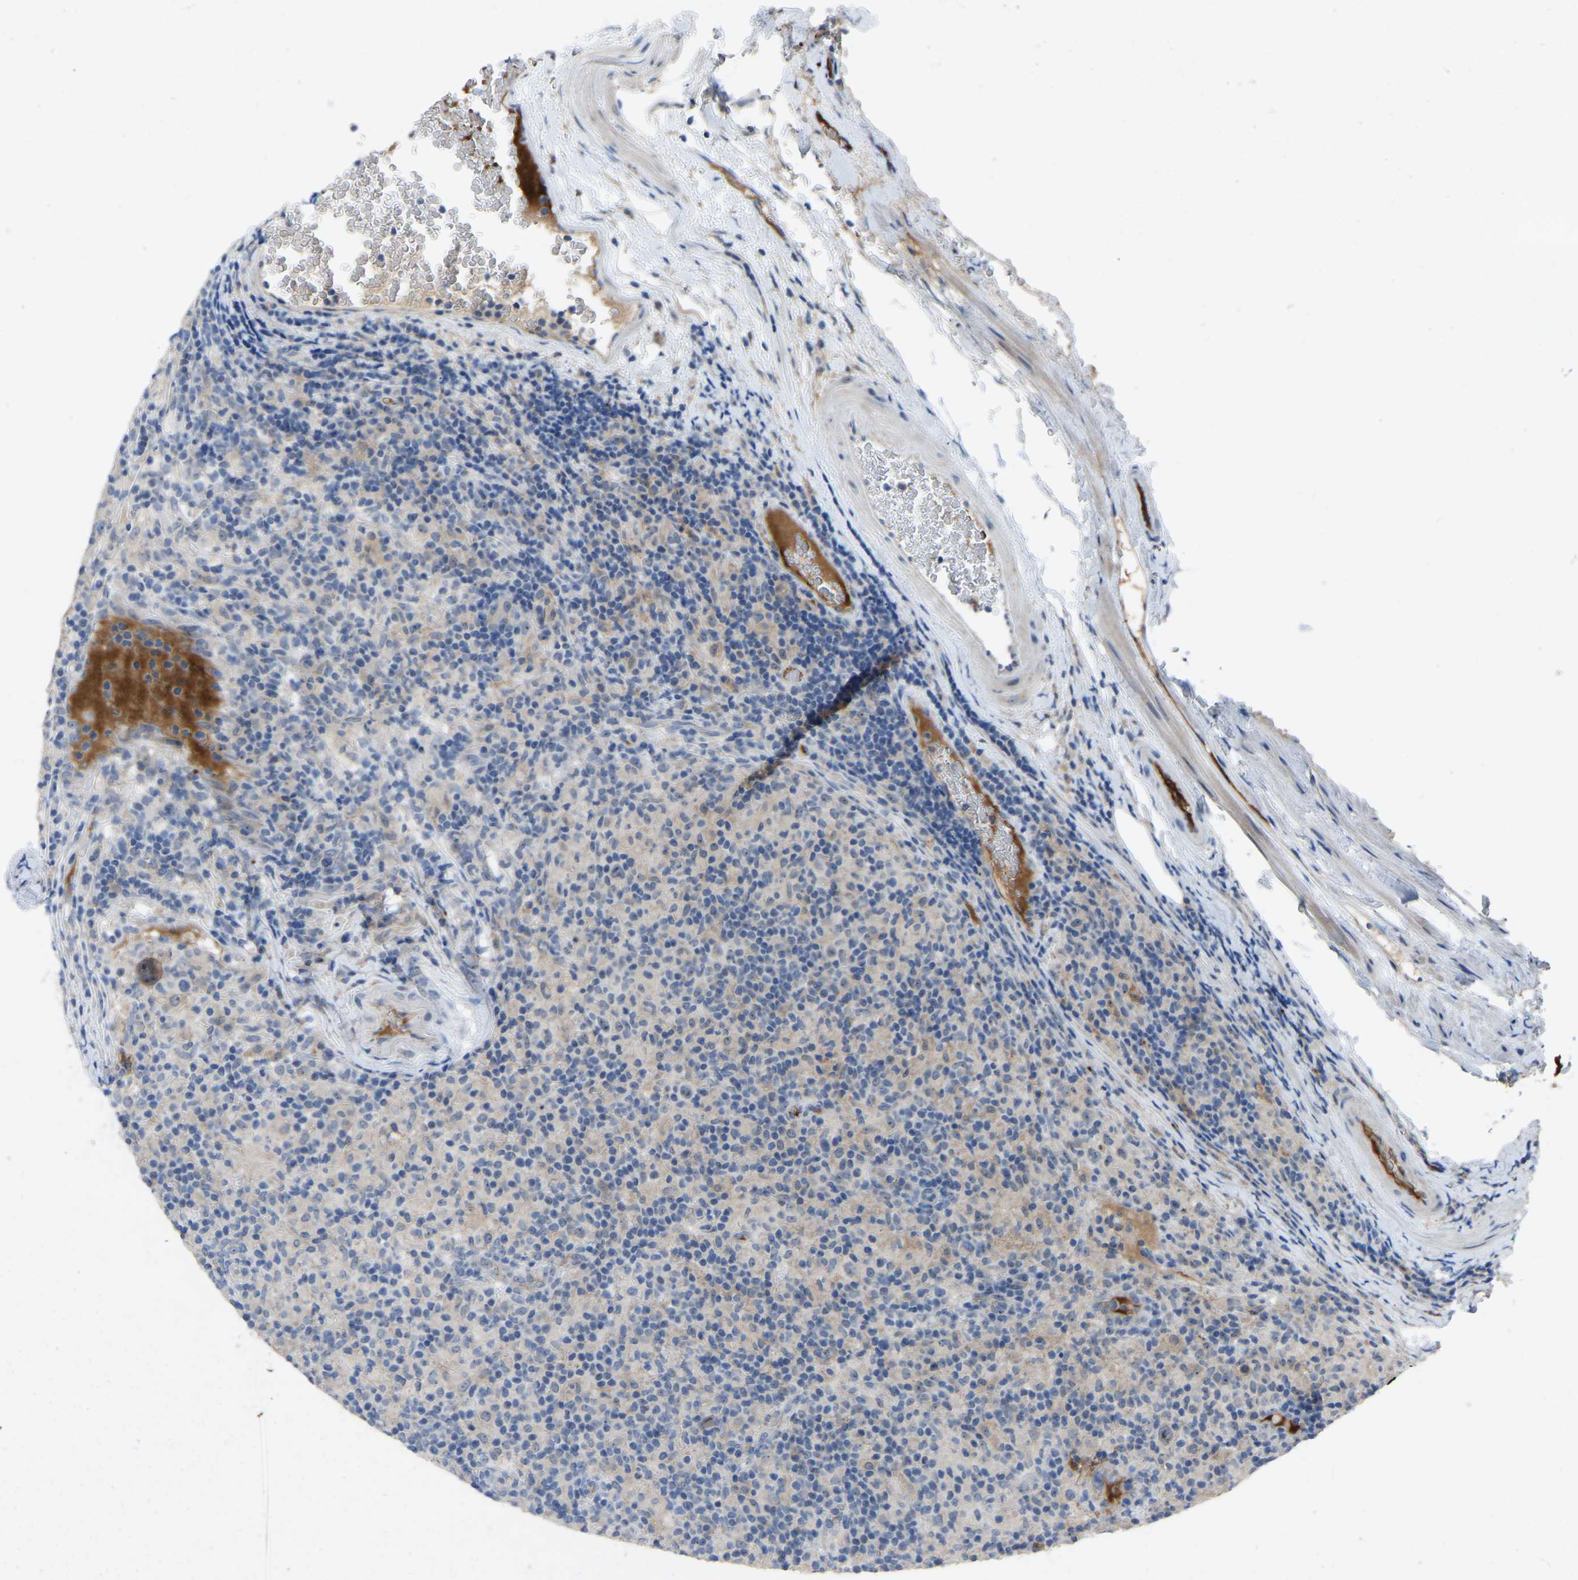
{"staining": {"intensity": "negative", "quantity": "none", "location": "none"}, "tissue": "lymphoma", "cell_type": "Tumor cells", "image_type": "cancer", "snomed": [{"axis": "morphology", "description": "Hodgkin's disease, NOS"}, {"axis": "topography", "description": "Lymph node"}], "caption": "Lymphoma was stained to show a protein in brown. There is no significant staining in tumor cells.", "gene": "FHIT", "patient": {"sex": "male", "age": 70}}